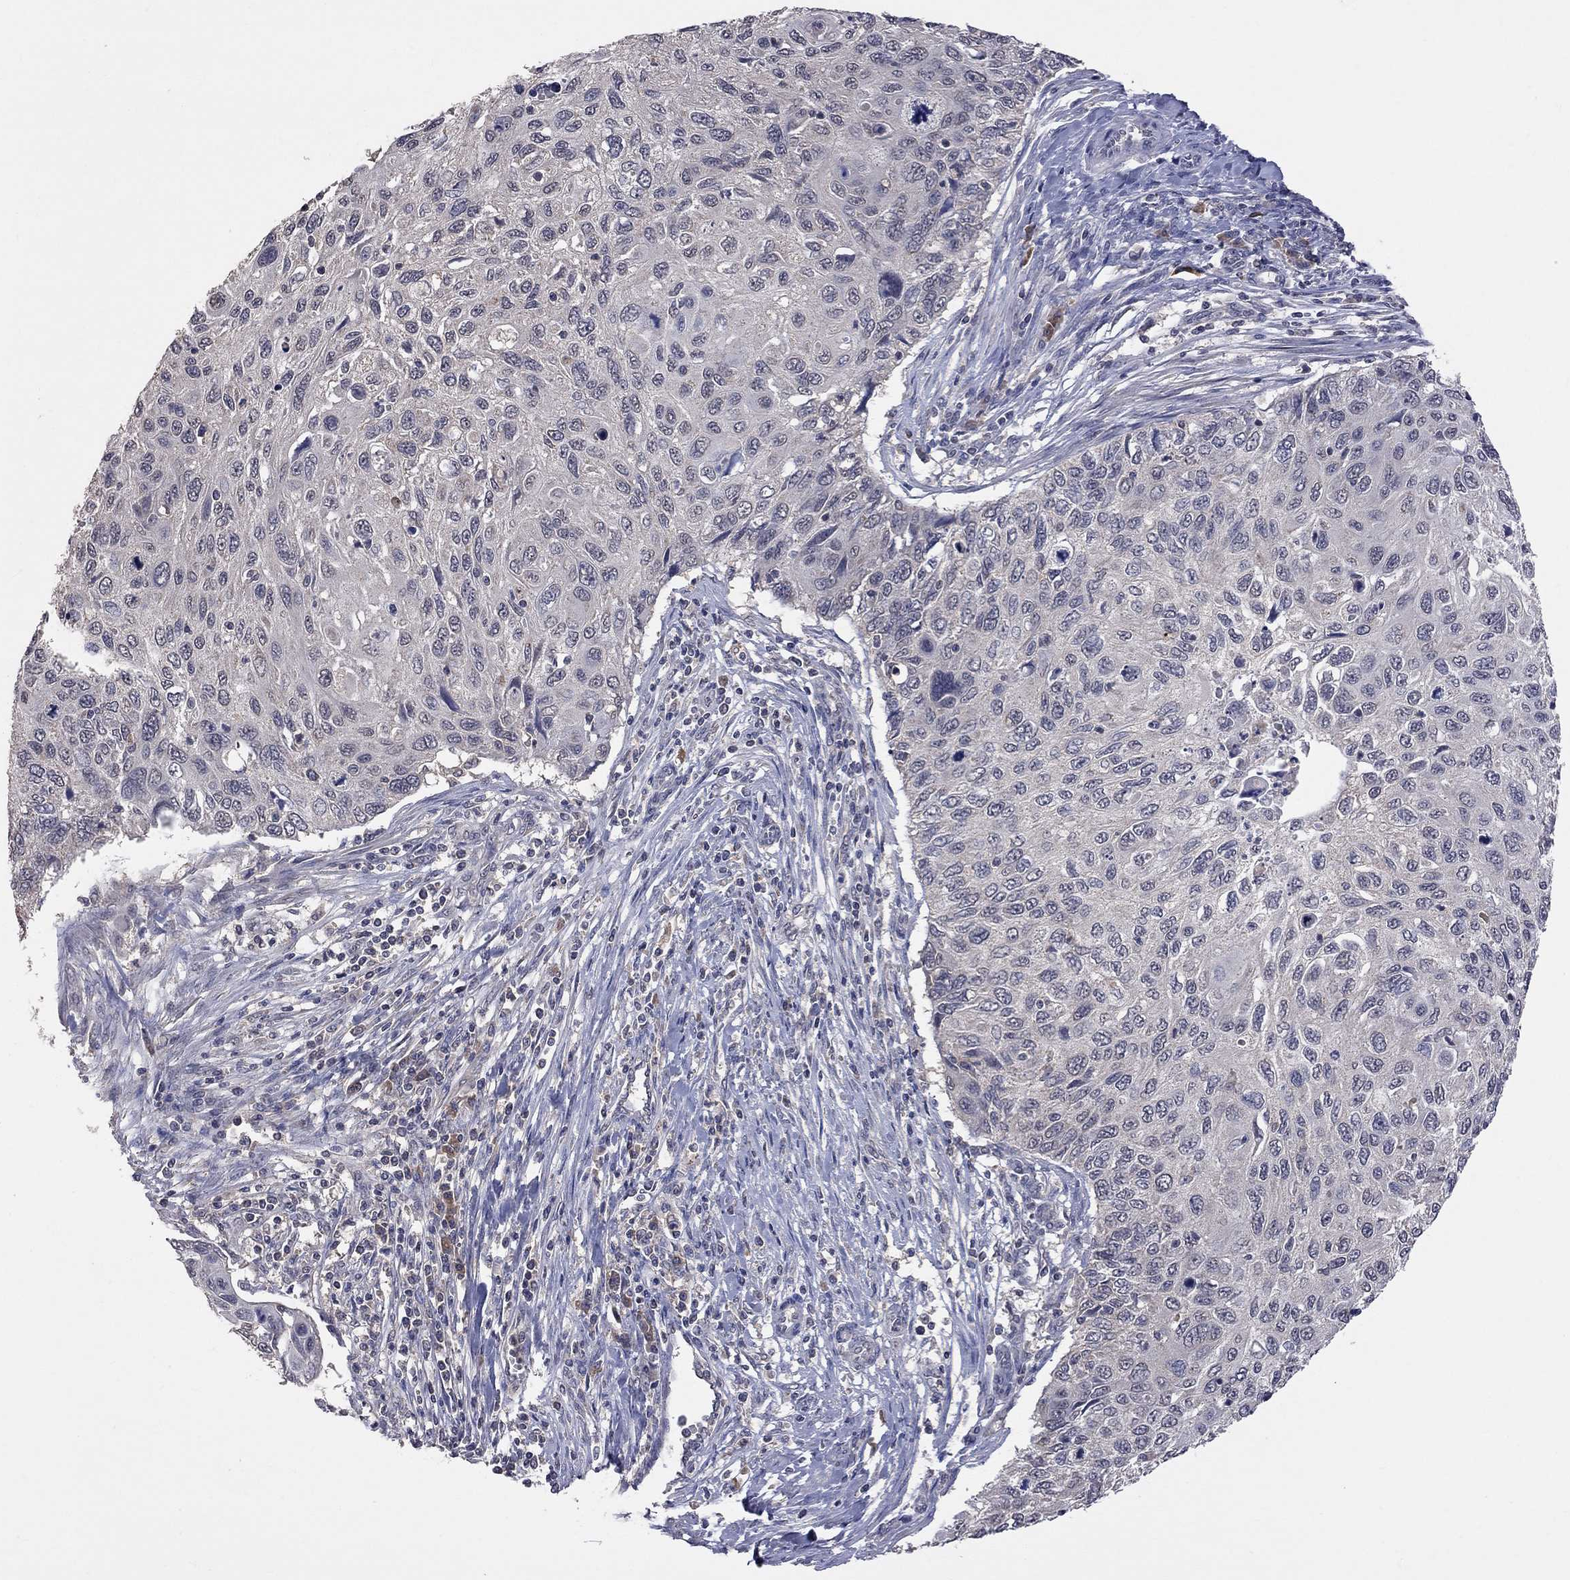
{"staining": {"intensity": "negative", "quantity": "none", "location": "none"}, "tissue": "cervical cancer", "cell_type": "Tumor cells", "image_type": "cancer", "snomed": [{"axis": "morphology", "description": "Squamous cell carcinoma, NOS"}, {"axis": "topography", "description": "Cervix"}], "caption": "Immunohistochemistry (IHC) micrograph of cervical cancer stained for a protein (brown), which shows no positivity in tumor cells.", "gene": "HTR6", "patient": {"sex": "female", "age": 70}}